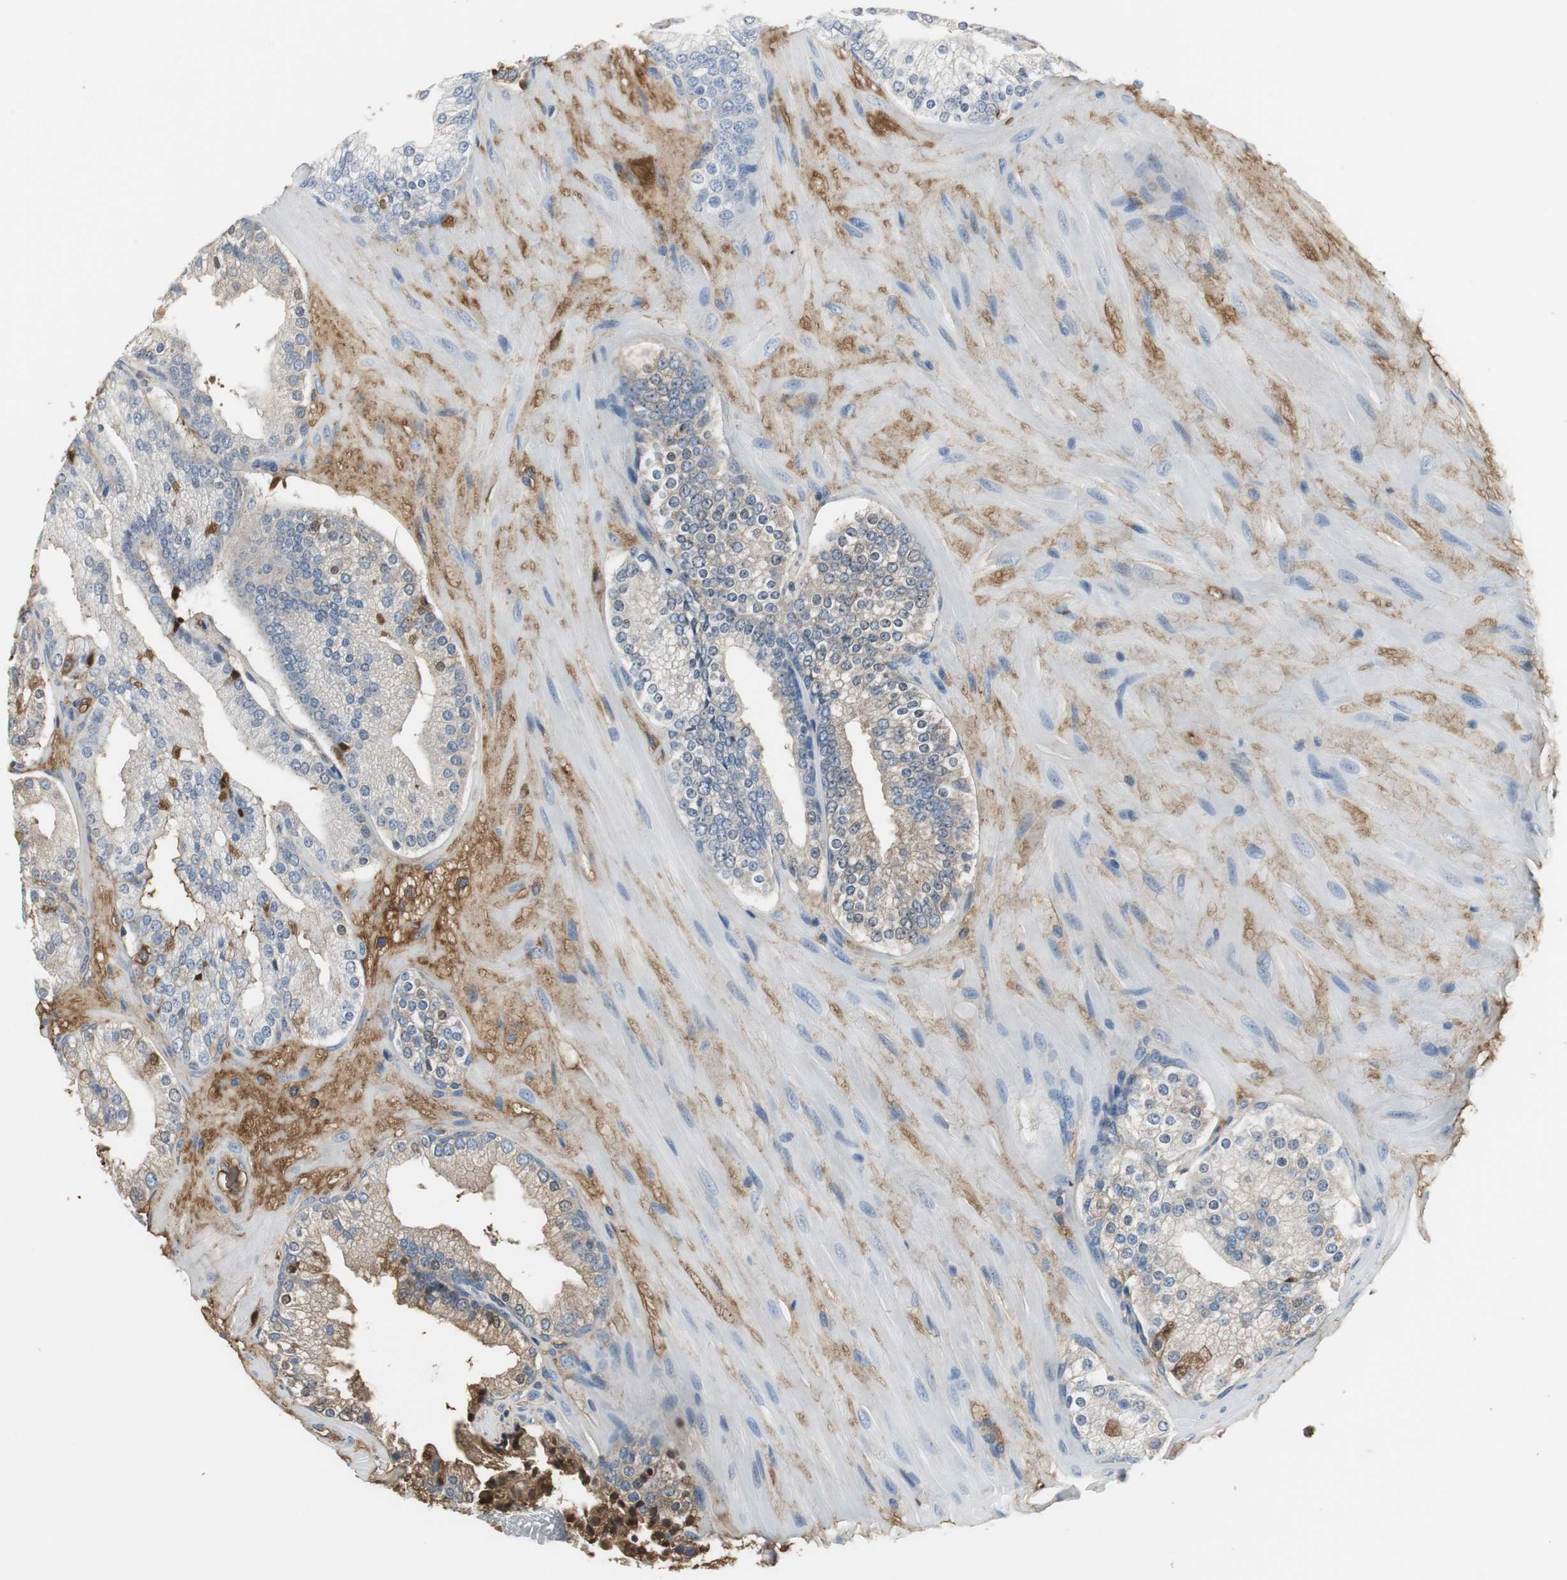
{"staining": {"intensity": "weak", "quantity": "<25%", "location": "cytoplasmic/membranous"}, "tissue": "prostate cancer", "cell_type": "Tumor cells", "image_type": "cancer", "snomed": [{"axis": "morphology", "description": "Adenocarcinoma, High grade"}, {"axis": "topography", "description": "Prostate"}], "caption": "High magnification brightfield microscopy of prostate cancer stained with DAB (brown) and counterstained with hematoxylin (blue): tumor cells show no significant positivity.", "gene": "IGHA1", "patient": {"sex": "male", "age": 68}}